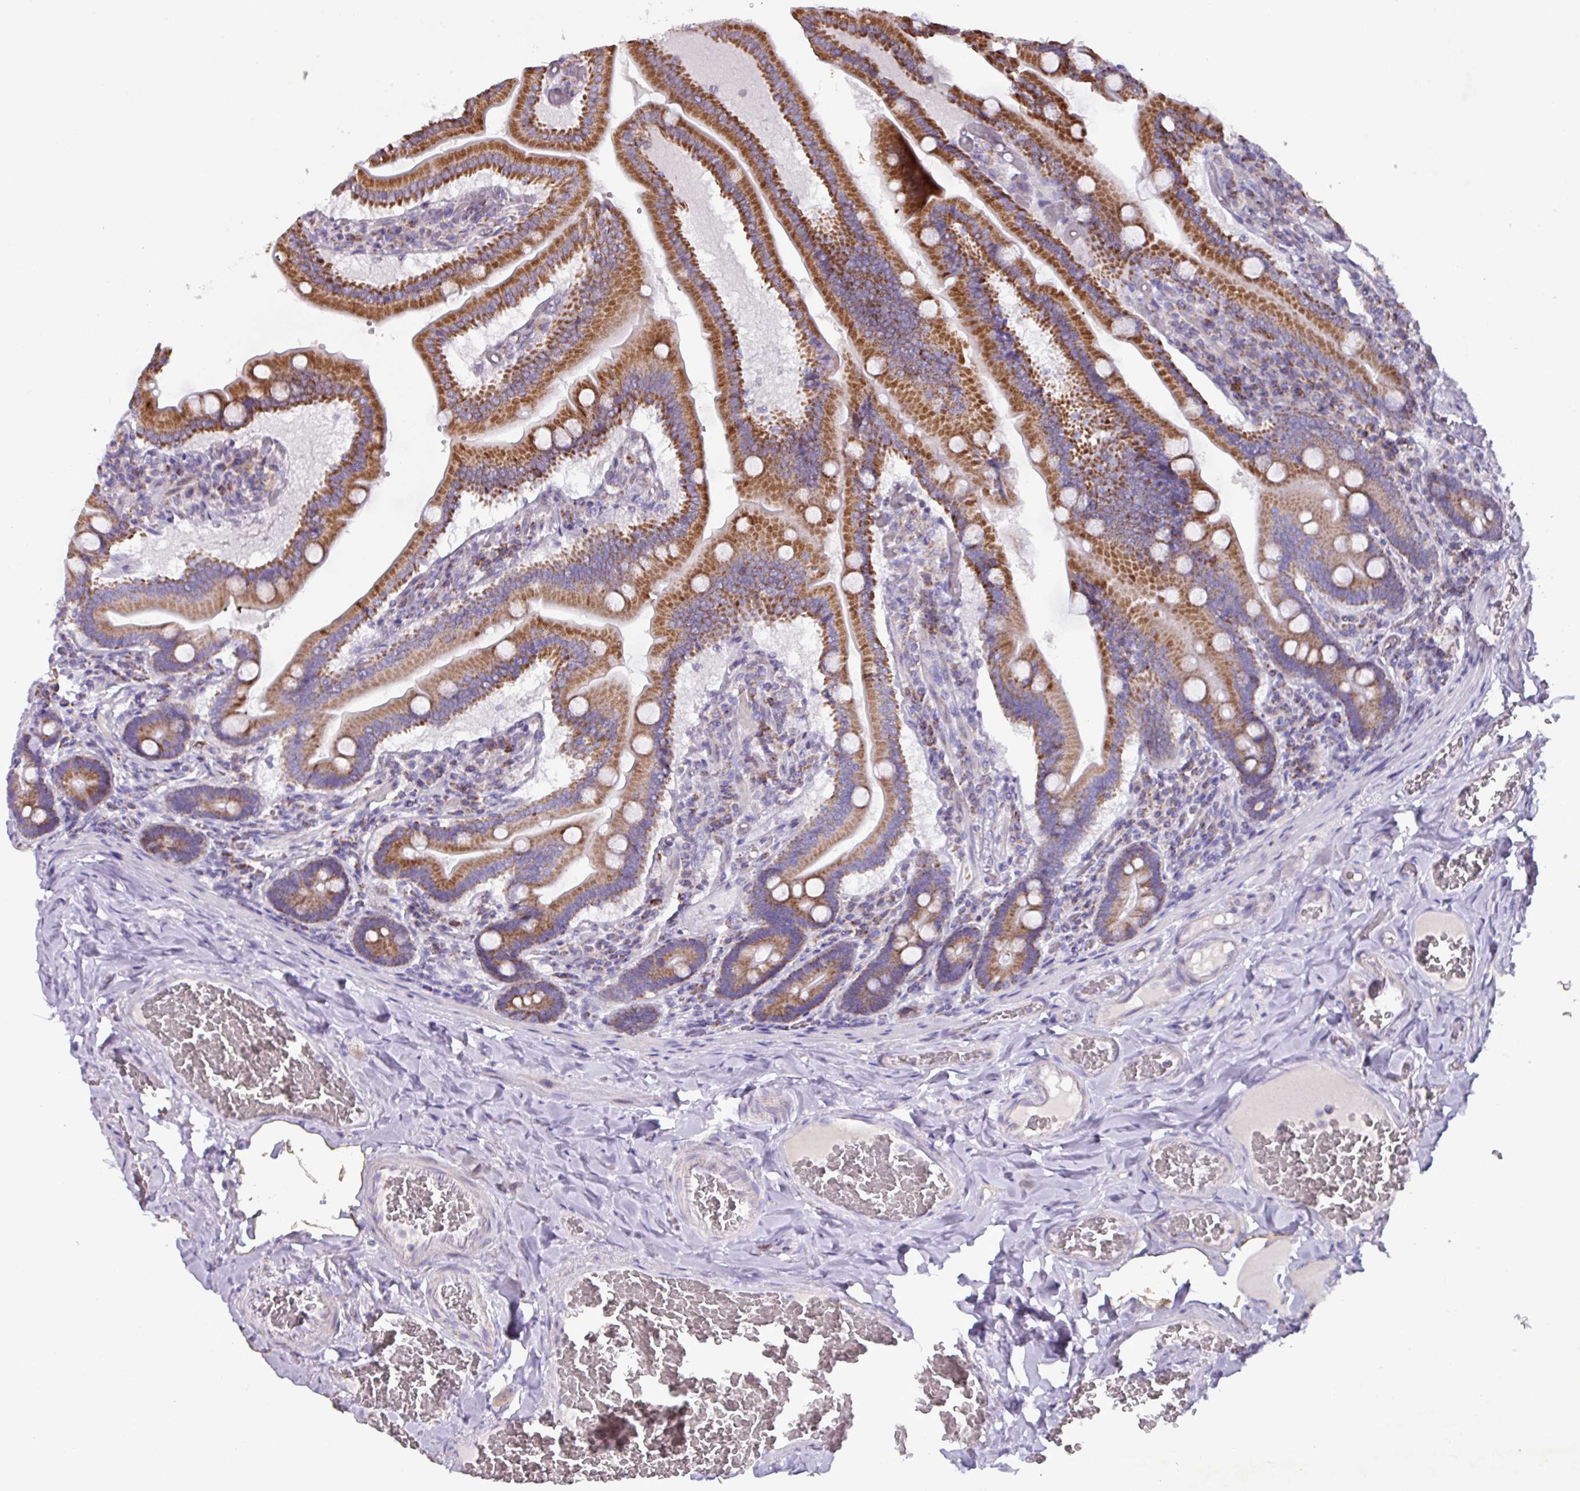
{"staining": {"intensity": "strong", "quantity": ">75%", "location": "cytoplasmic/membranous"}, "tissue": "duodenum", "cell_type": "Glandular cells", "image_type": "normal", "snomed": [{"axis": "morphology", "description": "Normal tissue, NOS"}, {"axis": "topography", "description": "Duodenum"}], "caption": "Glandular cells display strong cytoplasmic/membranous expression in approximately >75% of cells in unremarkable duodenum. (DAB (3,3'-diaminobenzidine) = brown stain, brightfield microscopy at high magnification).", "gene": "MT", "patient": {"sex": "female", "age": 62}}